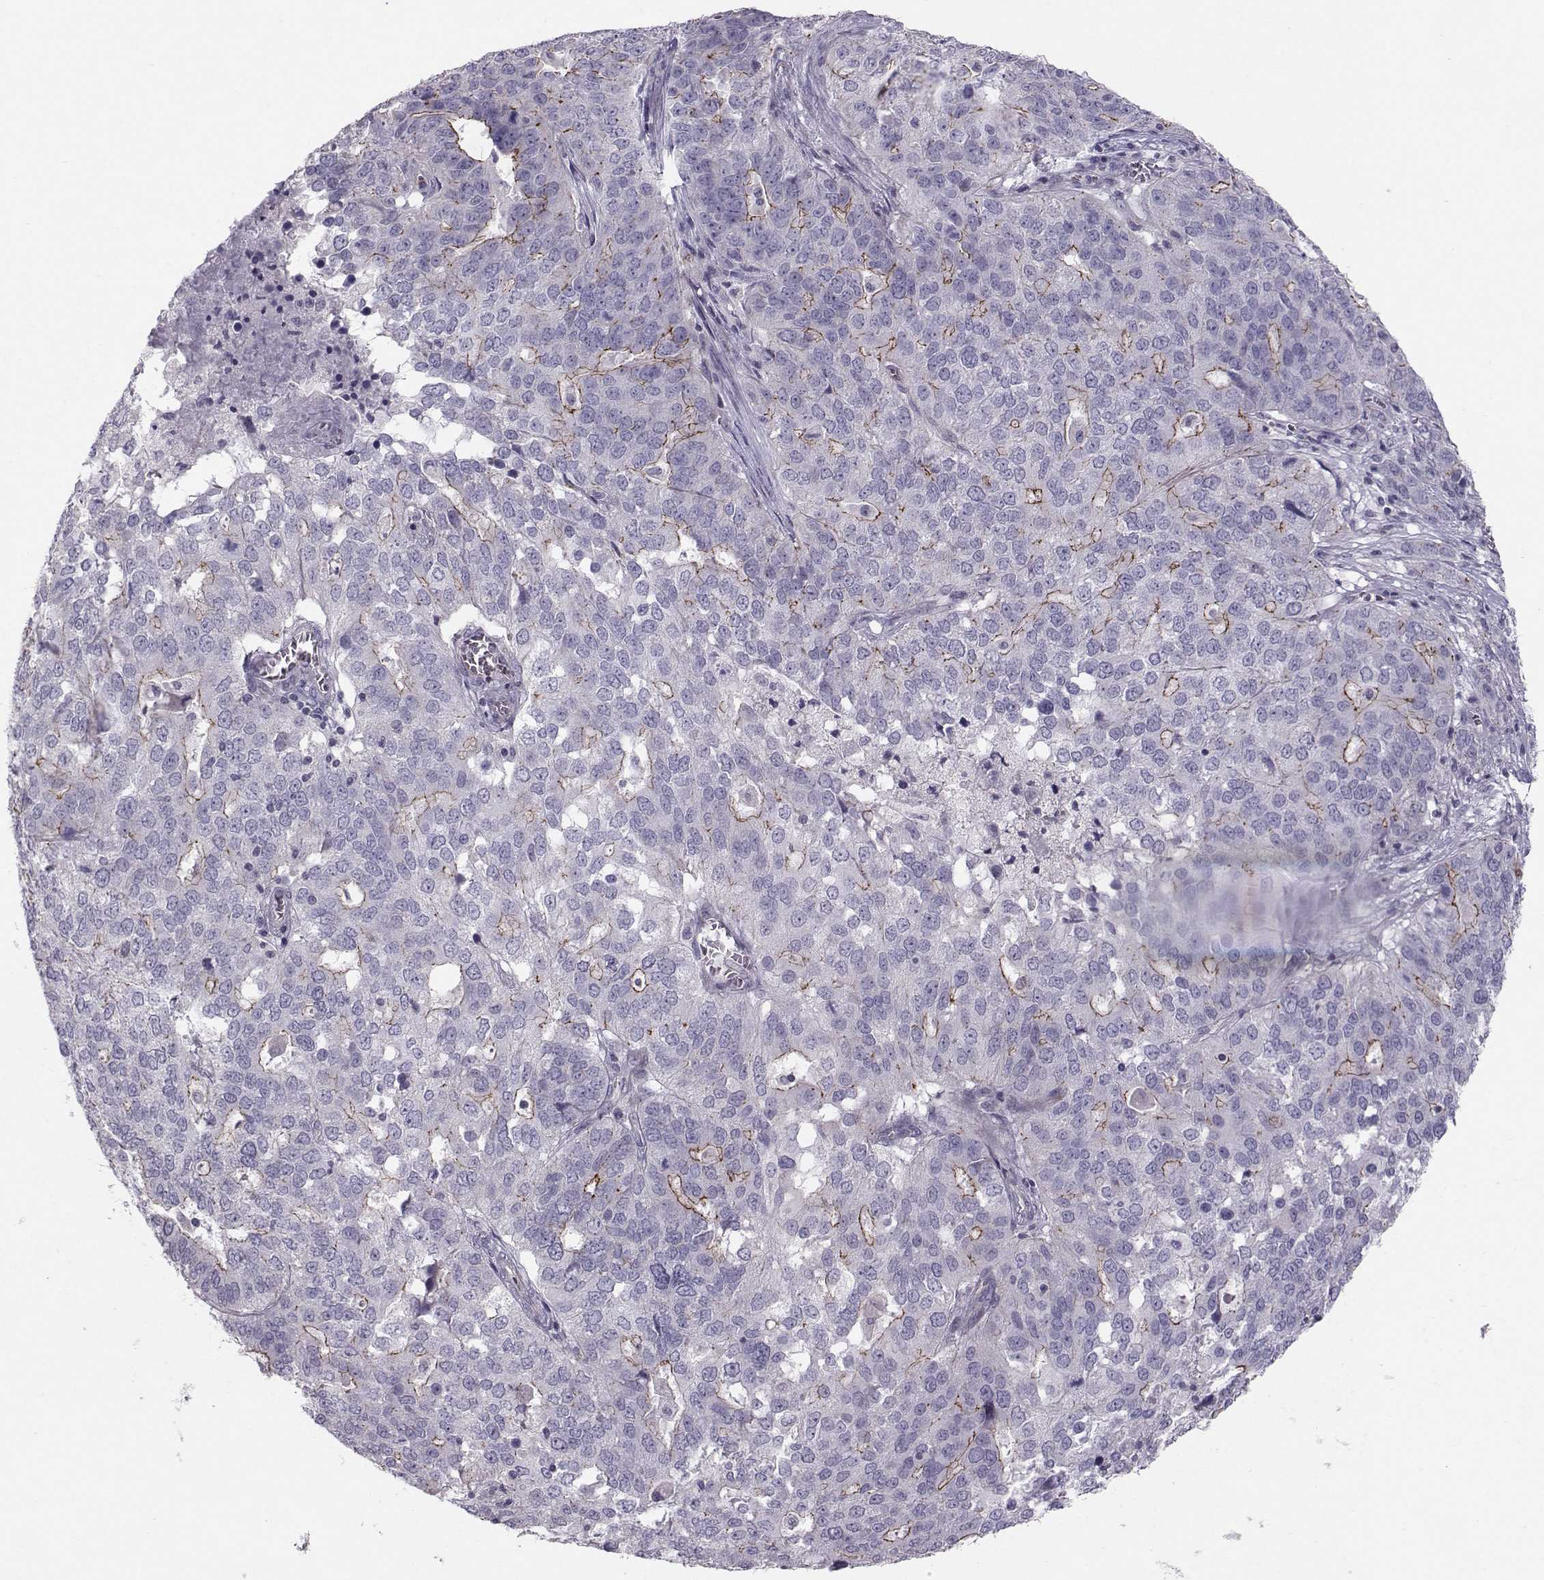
{"staining": {"intensity": "moderate", "quantity": "<25%", "location": "cytoplasmic/membranous"}, "tissue": "ovarian cancer", "cell_type": "Tumor cells", "image_type": "cancer", "snomed": [{"axis": "morphology", "description": "Carcinoma, endometroid"}, {"axis": "topography", "description": "Soft tissue"}, {"axis": "topography", "description": "Ovary"}], "caption": "Tumor cells display low levels of moderate cytoplasmic/membranous staining in about <25% of cells in human ovarian cancer.", "gene": "MAST1", "patient": {"sex": "female", "age": 52}}